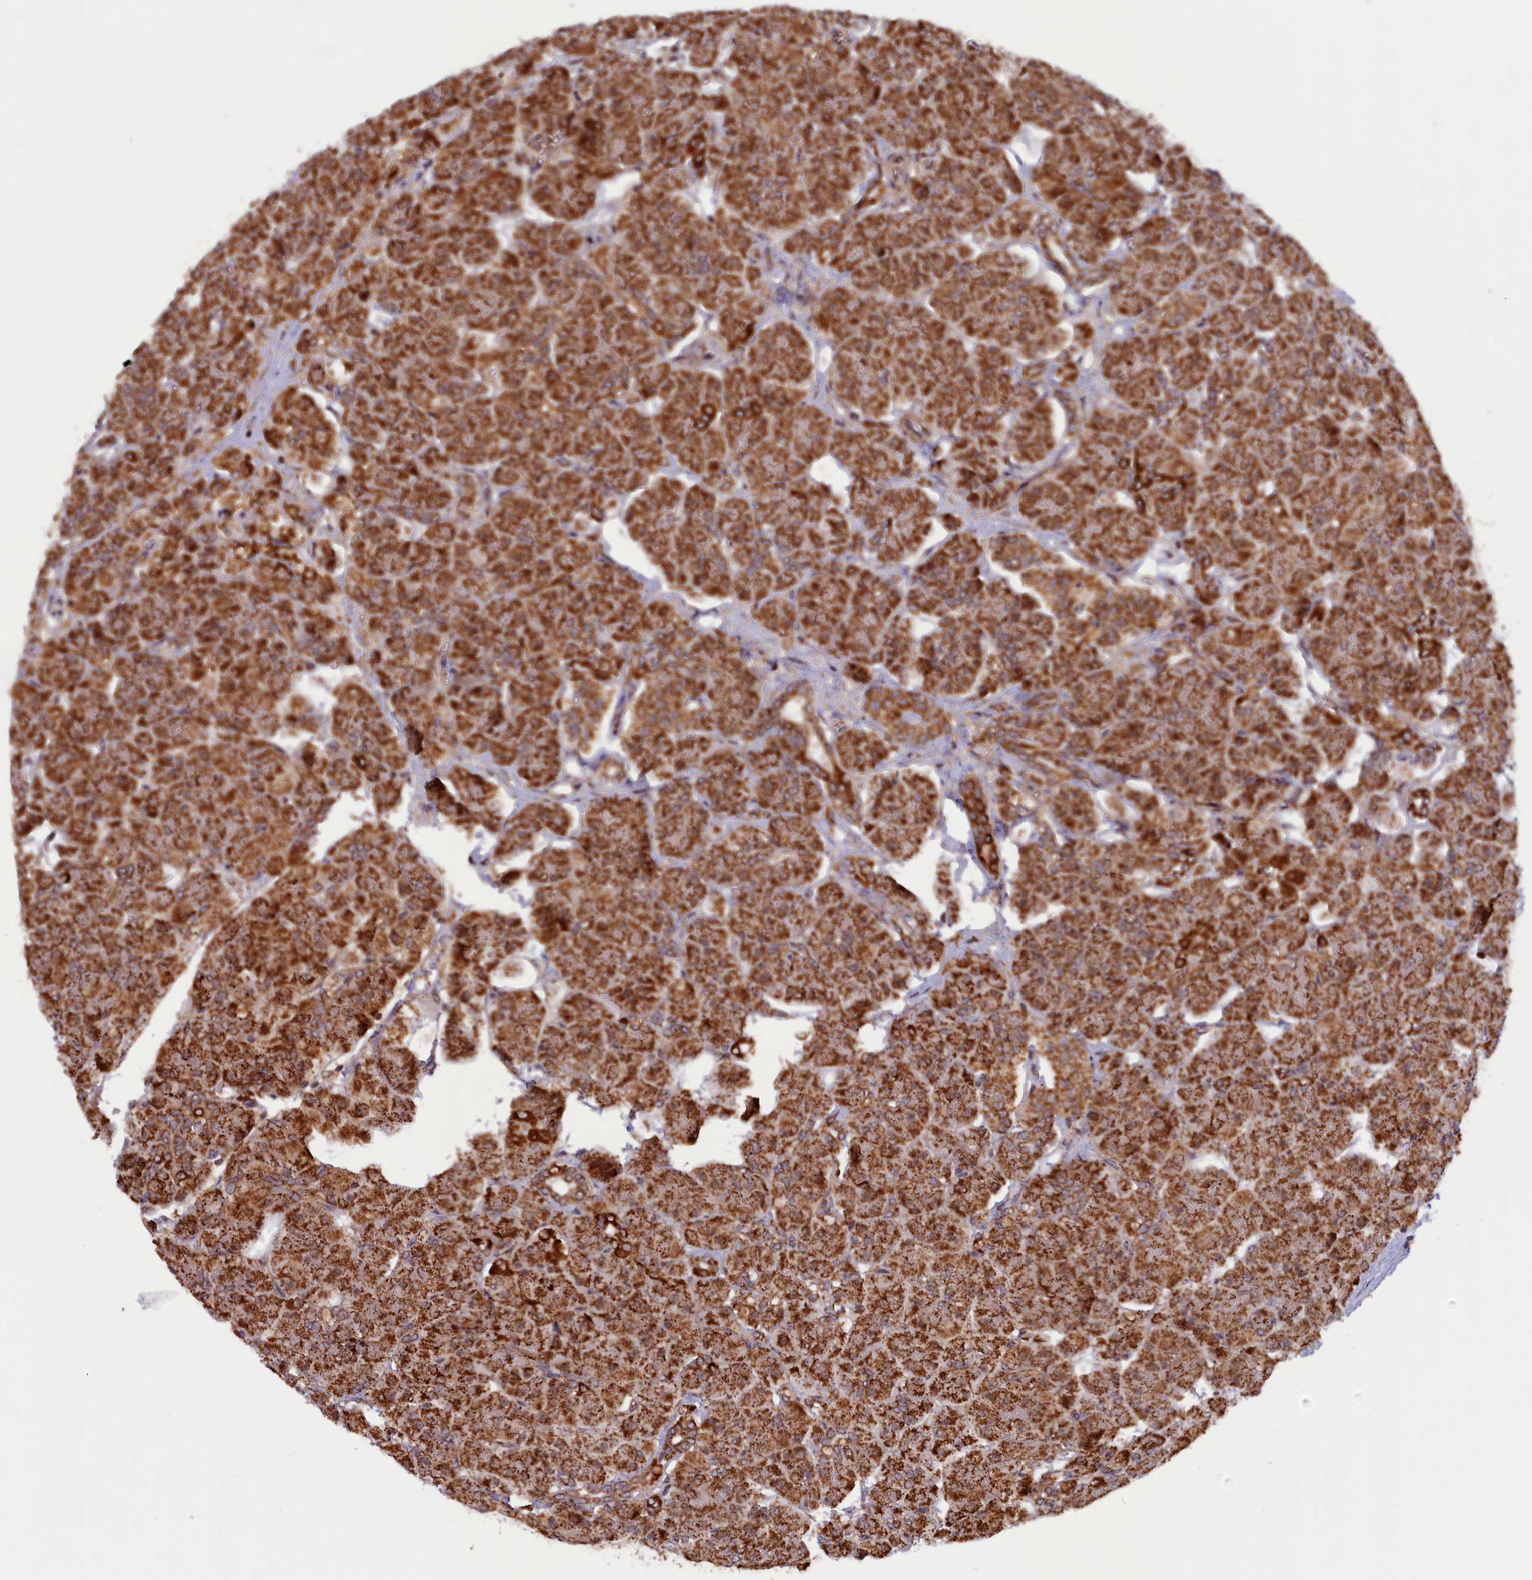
{"staining": {"intensity": "strong", "quantity": ">75%", "location": "cytoplasmic/membranous"}, "tissue": "pancreas", "cell_type": "Exocrine glandular cells", "image_type": "normal", "snomed": [{"axis": "morphology", "description": "Normal tissue, NOS"}, {"axis": "topography", "description": "Pancreas"}], "caption": "An immunohistochemistry image of normal tissue is shown. Protein staining in brown shows strong cytoplasmic/membranous positivity in pancreas within exocrine glandular cells. The protein is stained brown, and the nuclei are stained in blue (DAB (3,3'-diaminobenzidine) IHC with brightfield microscopy, high magnification).", "gene": "DUS3L", "patient": {"sex": "male", "age": 66}}